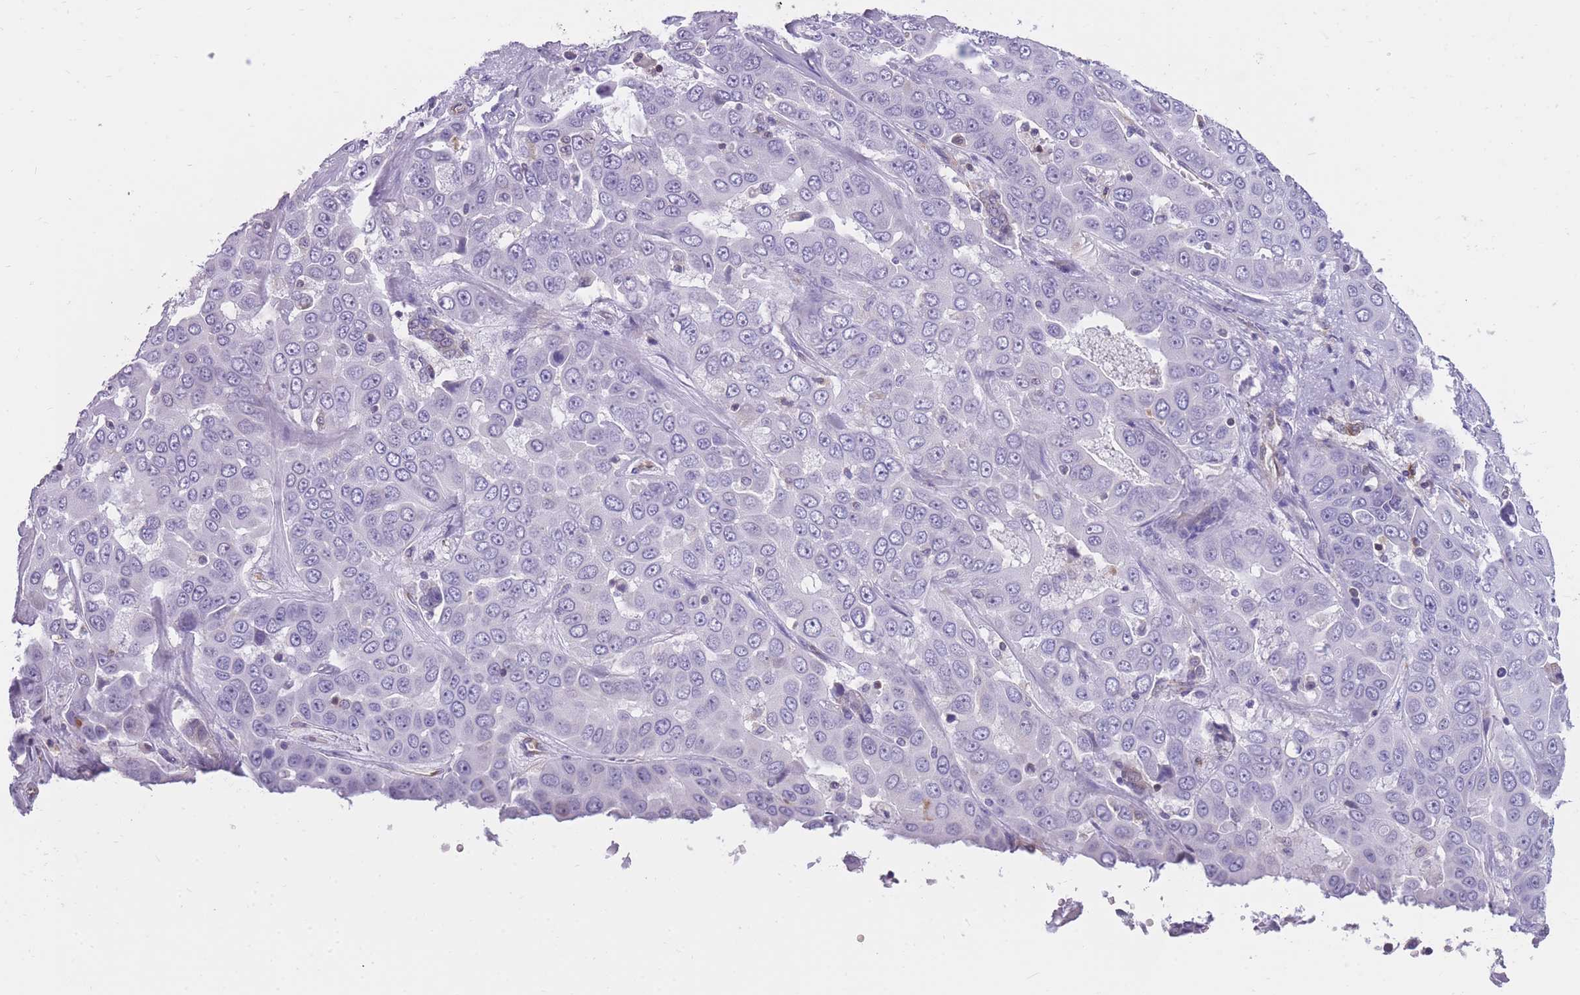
{"staining": {"intensity": "negative", "quantity": "none", "location": "none"}, "tissue": "liver cancer", "cell_type": "Tumor cells", "image_type": "cancer", "snomed": [{"axis": "morphology", "description": "Cholangiocarcinoma"}, {"axis": "topography", "description": "Liver"}], "caption": "Immunohistochemical staining of liver cancer (cholangiocarcinoma) exhibits no significant positivity in tumor cells. (Brightfield microscopy of DAB (3,3'-diaminobenzidine) immunohistochemistry at high magnification).", "gene": "ZNF662", "patient": {"sex": "female", "age": 52}}